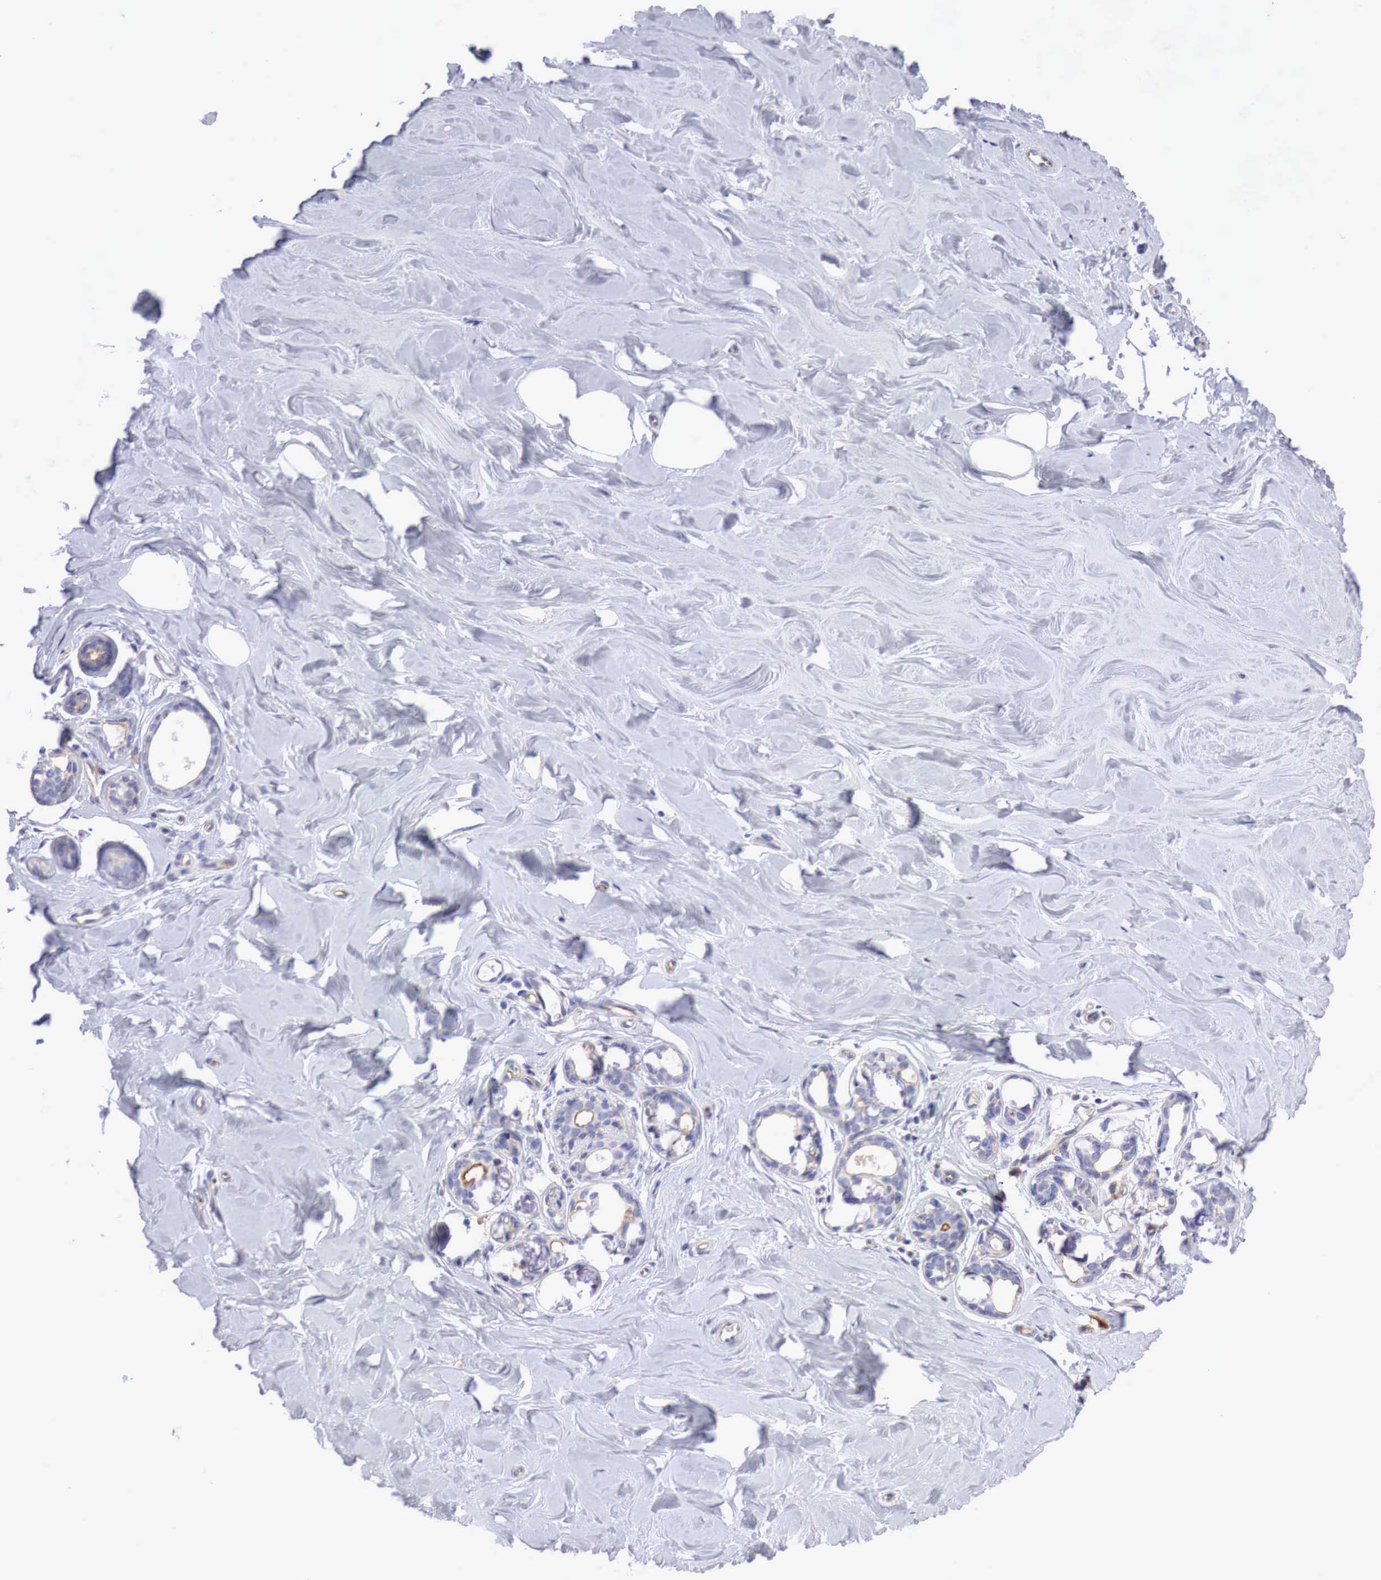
{"staining": {"intensity": "negative", "quantity": "none", "location": "none"}, "tissue": "breast", "cell_type": "Adipocytes", "image_type": "normal", "snomed": [{"axis": "morphology", "description": "Normal tissue, NOS"}, {"axis": "topography", "description": "Breast"}], "caption": "DAB (3,3'-diaminobenzidine) immunohistochemical staining of benign human breast reveals no significant expression in adipocytes.", "gene": "MSN", "patient": {"sex": "female", "age": 54}}